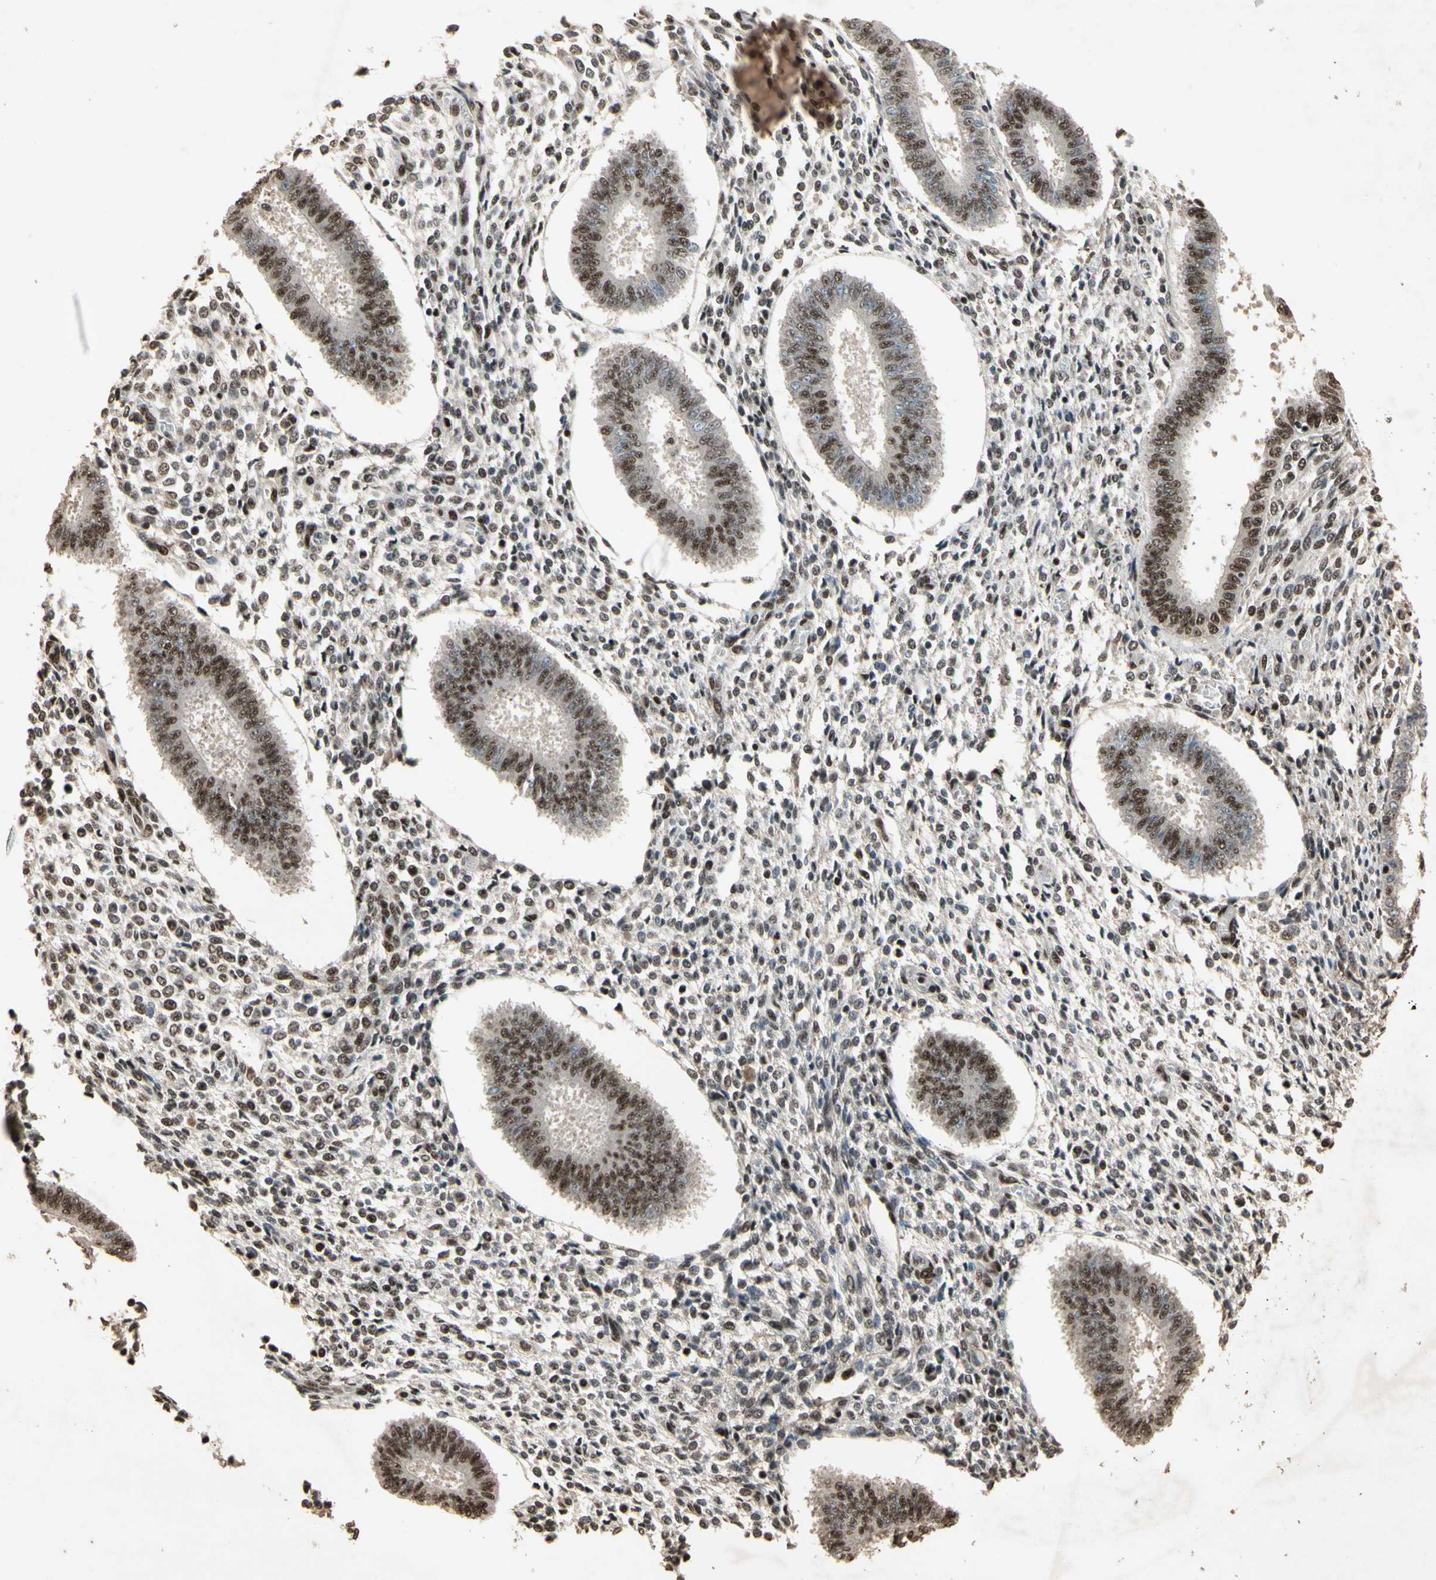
{"staining": {"intensity": "moderate", "quantity": "25%-75%", "location": "nuclear"}, "tissue": "endometrium", "cell_type": "Cells in endometrial stroma", "image_type": "normal", "snomed": [{"axis": "morphology", "description": "Normal tissue, NOS"}, {"axis": "topography", "description": "Endometrium"}], "caption": "Protein expression analysis of unremarkable endometrium demonstrates moderate nuclear positivity in about 25%-75% of cells in endometrial stroma.", "gene": "TBX2", "patient": {"sex": "female", "age": 35}}